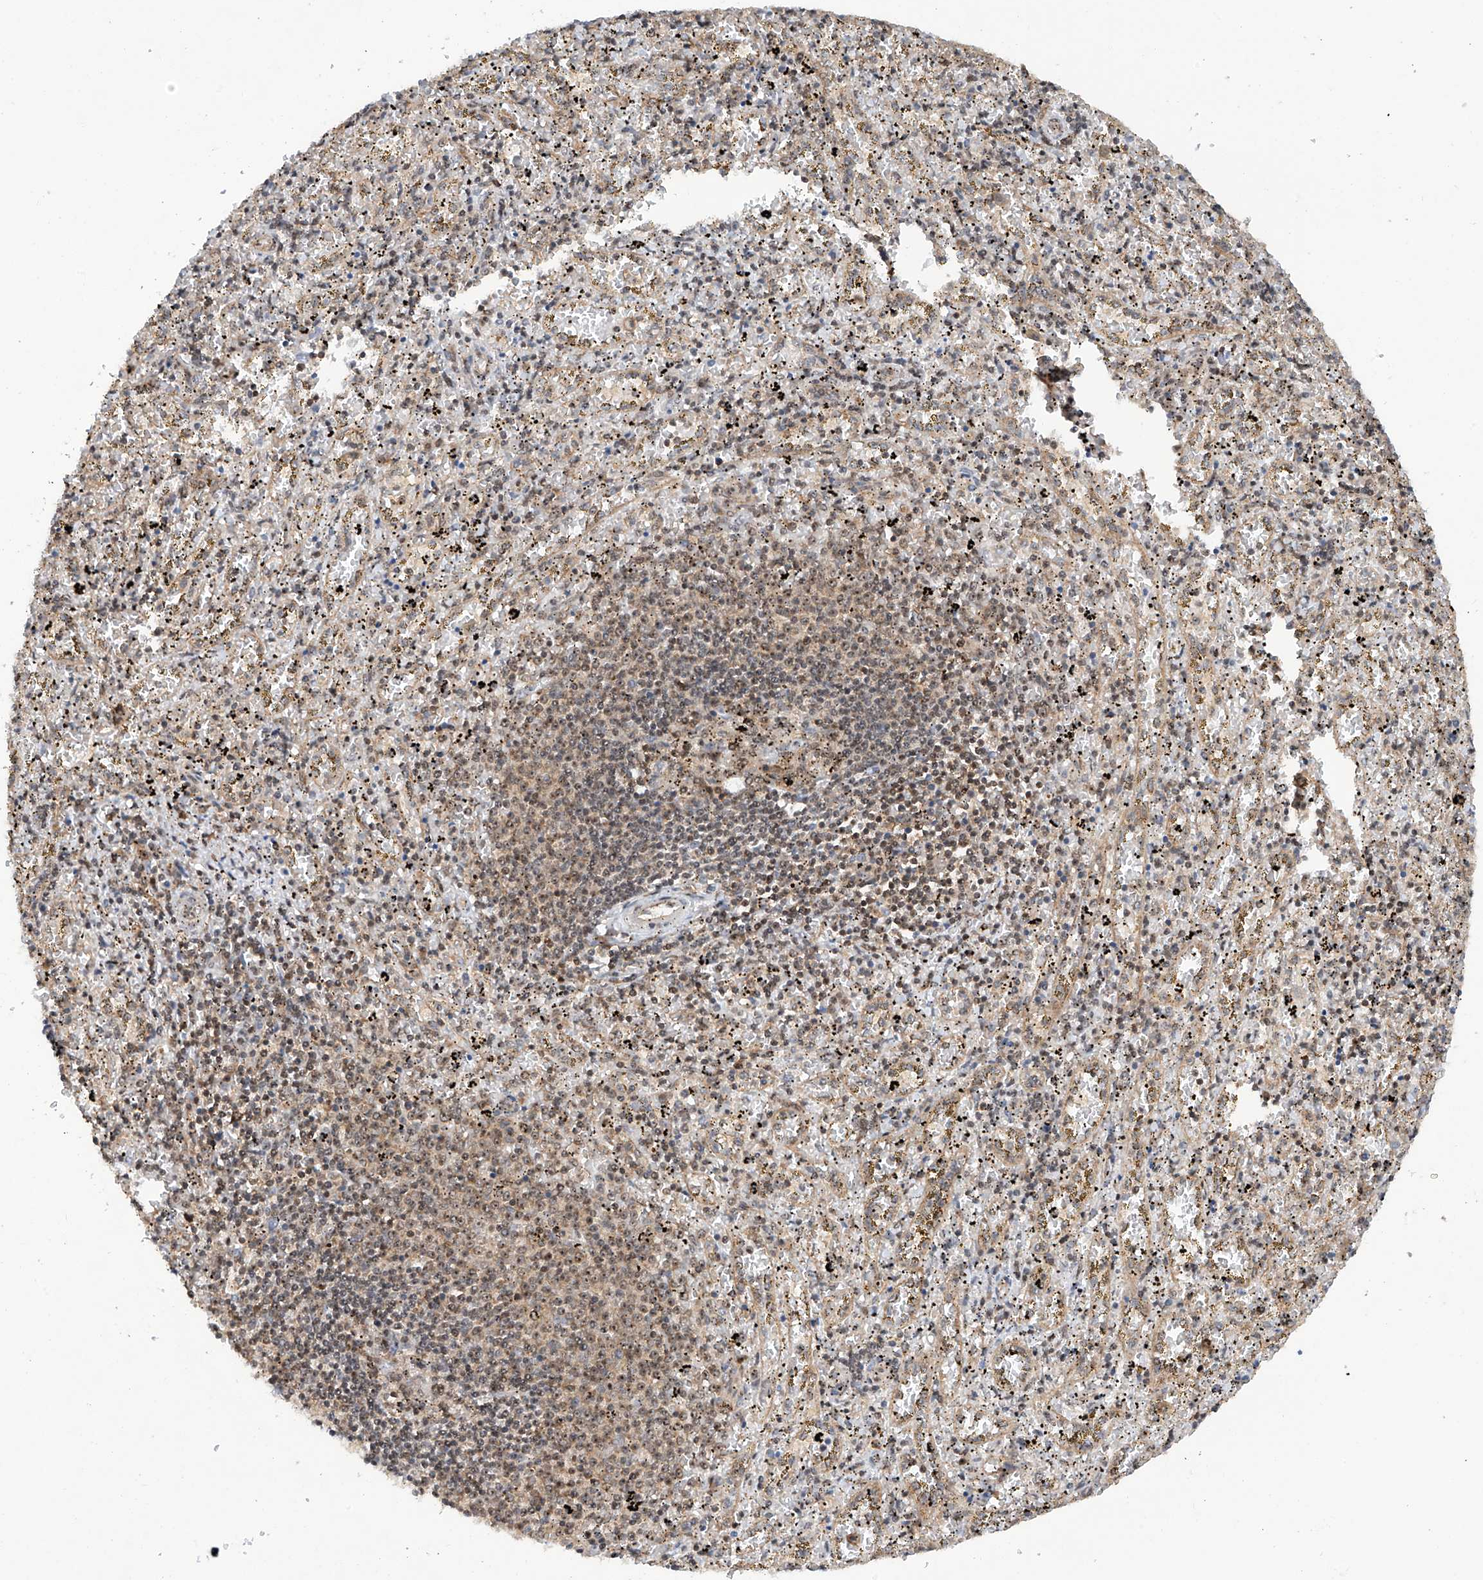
{"staining": {"intensity": "negative", "quantity": "none", "location": "none"}, "tissue": "spleen", "cell_type": "Cells in red pulp", "image_type": "normal", "snomed": [{"axis": "morphology", "description": "Normal tissue, NOS"}, {"axis": "topography", "description": "Spleen"}], "caption": "Cells in red pulp show no significant expression in unremarkable spleen.", "gene": "C1orf131", "patient": {"sex": "male", "age": 11}}